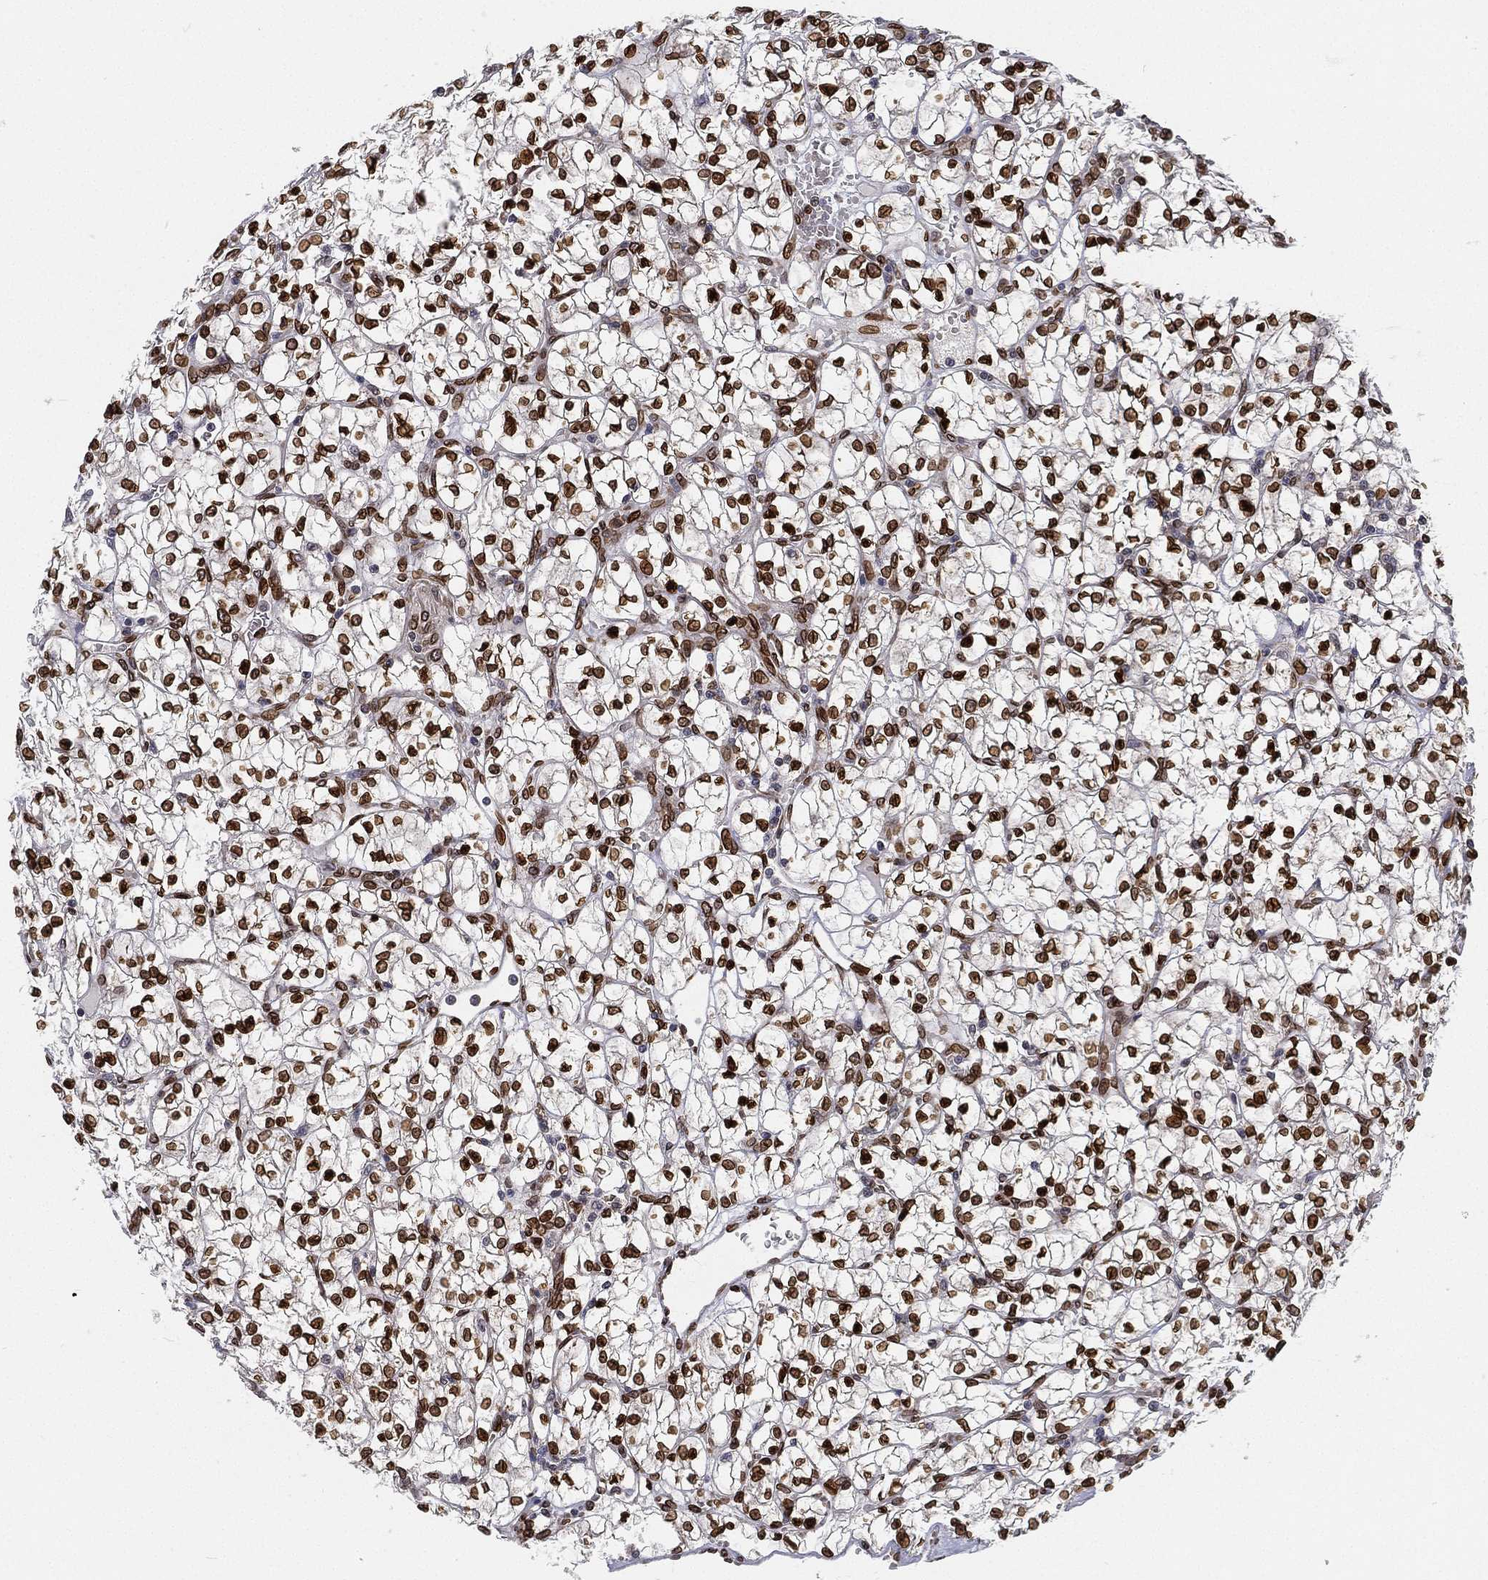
{"staining": {"intensity": "strong", "quantity": ">75%", "location": "nuclear"}, "tissue": "renal cancer", "cell_type": "Tumor cells", "image_type": "cancer", "snomed": [{"axis": "morphology", "description": "Adenocarcinoma, NOS"}, {"axis": "topography", "description": "Kidney"}], "caption": "High-power microscopy captured an immunohistochemistry (IHC) photomicrograph of renal cancer, revealing strong nuclear staining in approximately >75% of tumor cells.", "gene": "PALB2", "patient": {"sex": "female", "age": 64}}